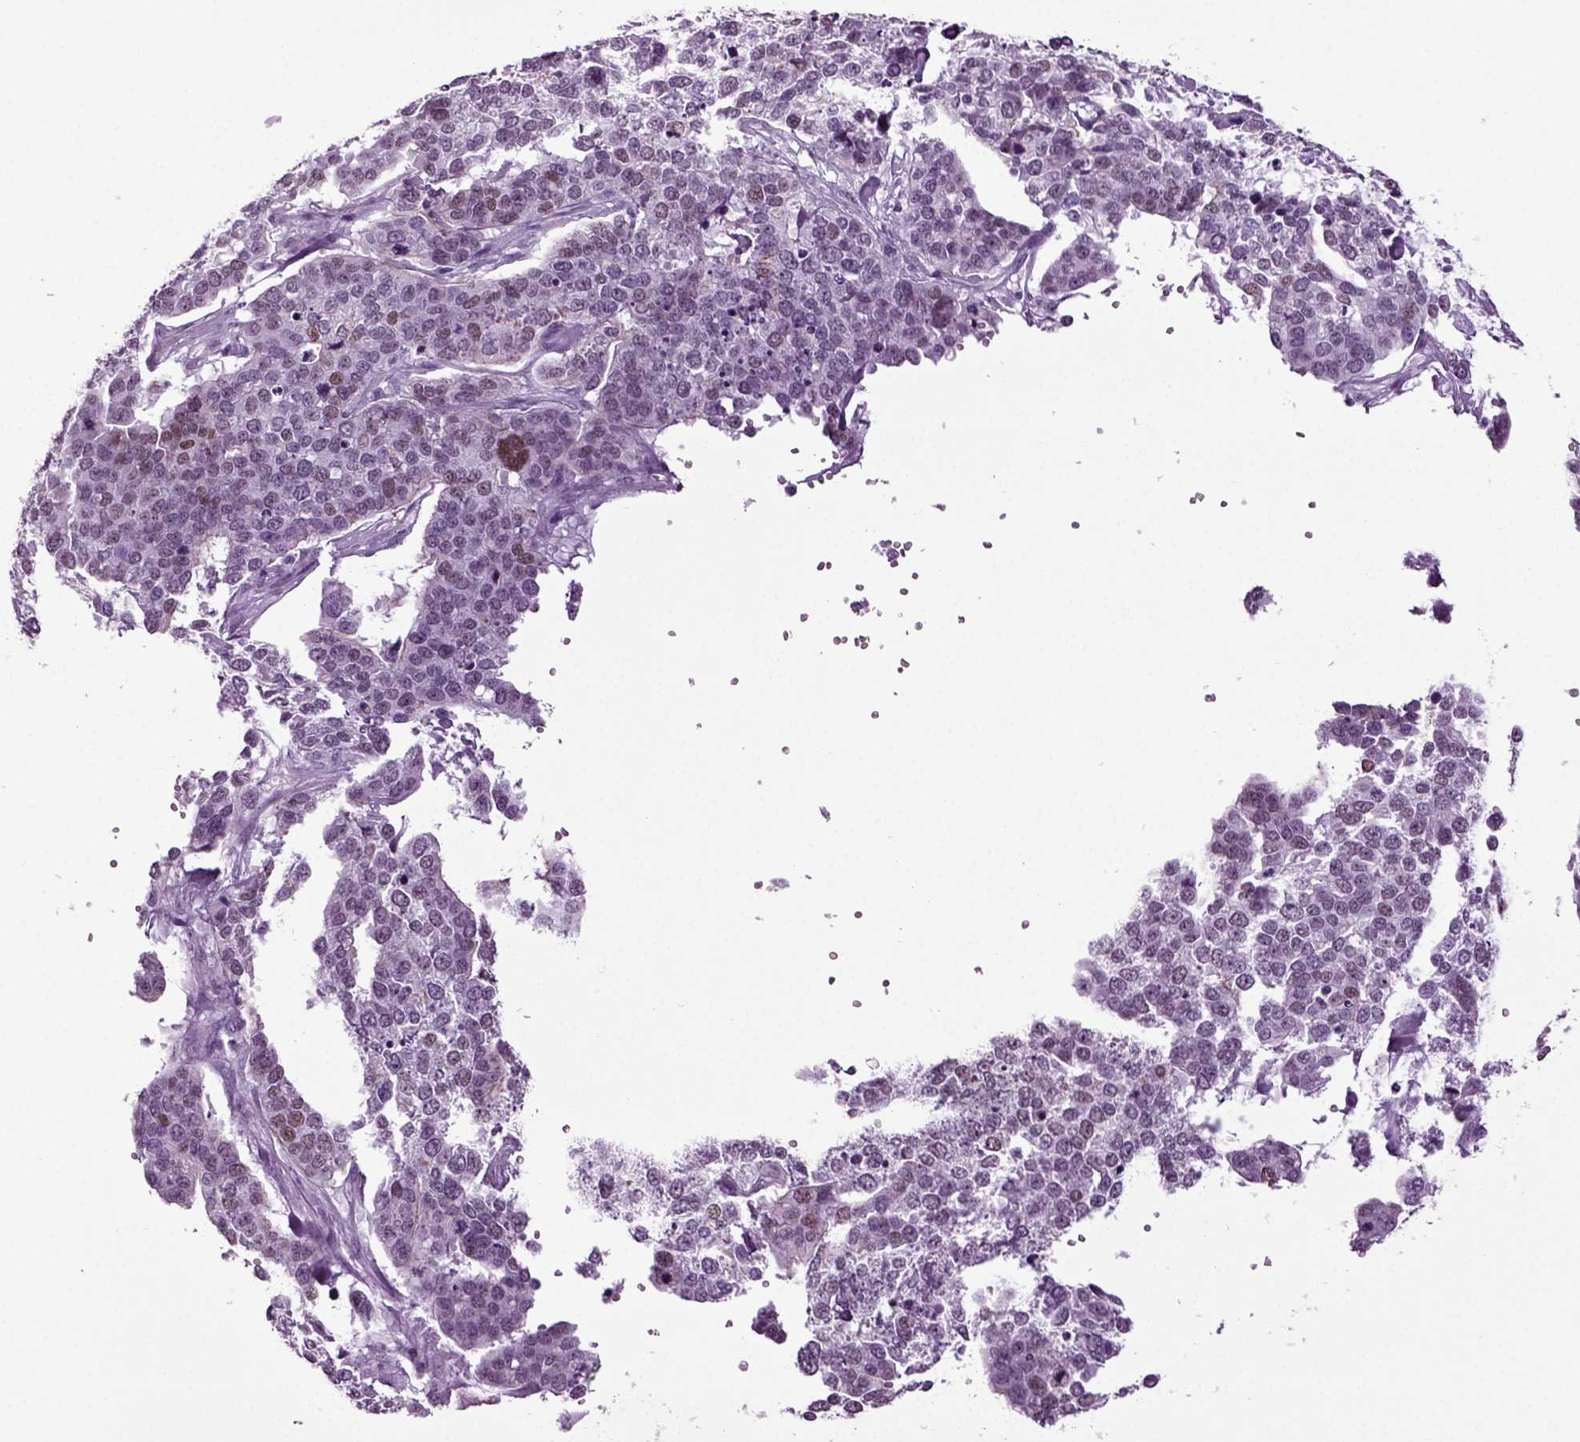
{"staining": {"intensity": "moderate", "quantity": "<25%", "location": "nuclear"}, "tissue": "ovarian cancer", "cell_type": "Tumor cells", "image_type": "cancer", "snomed": [{"axis": "morphology", "description": "Carcinoma, endometroid"}, {"axis": "topography", "description": "Ovary"}], "caption": "Moderate nuclear staining for a protein is present in about <25% of tumor cells of endometroid carcinoma (ovarian) using immunohistochemistry (IHC).", "gene": "RFX3", "patient": {"sex": "female", "age": 65}}